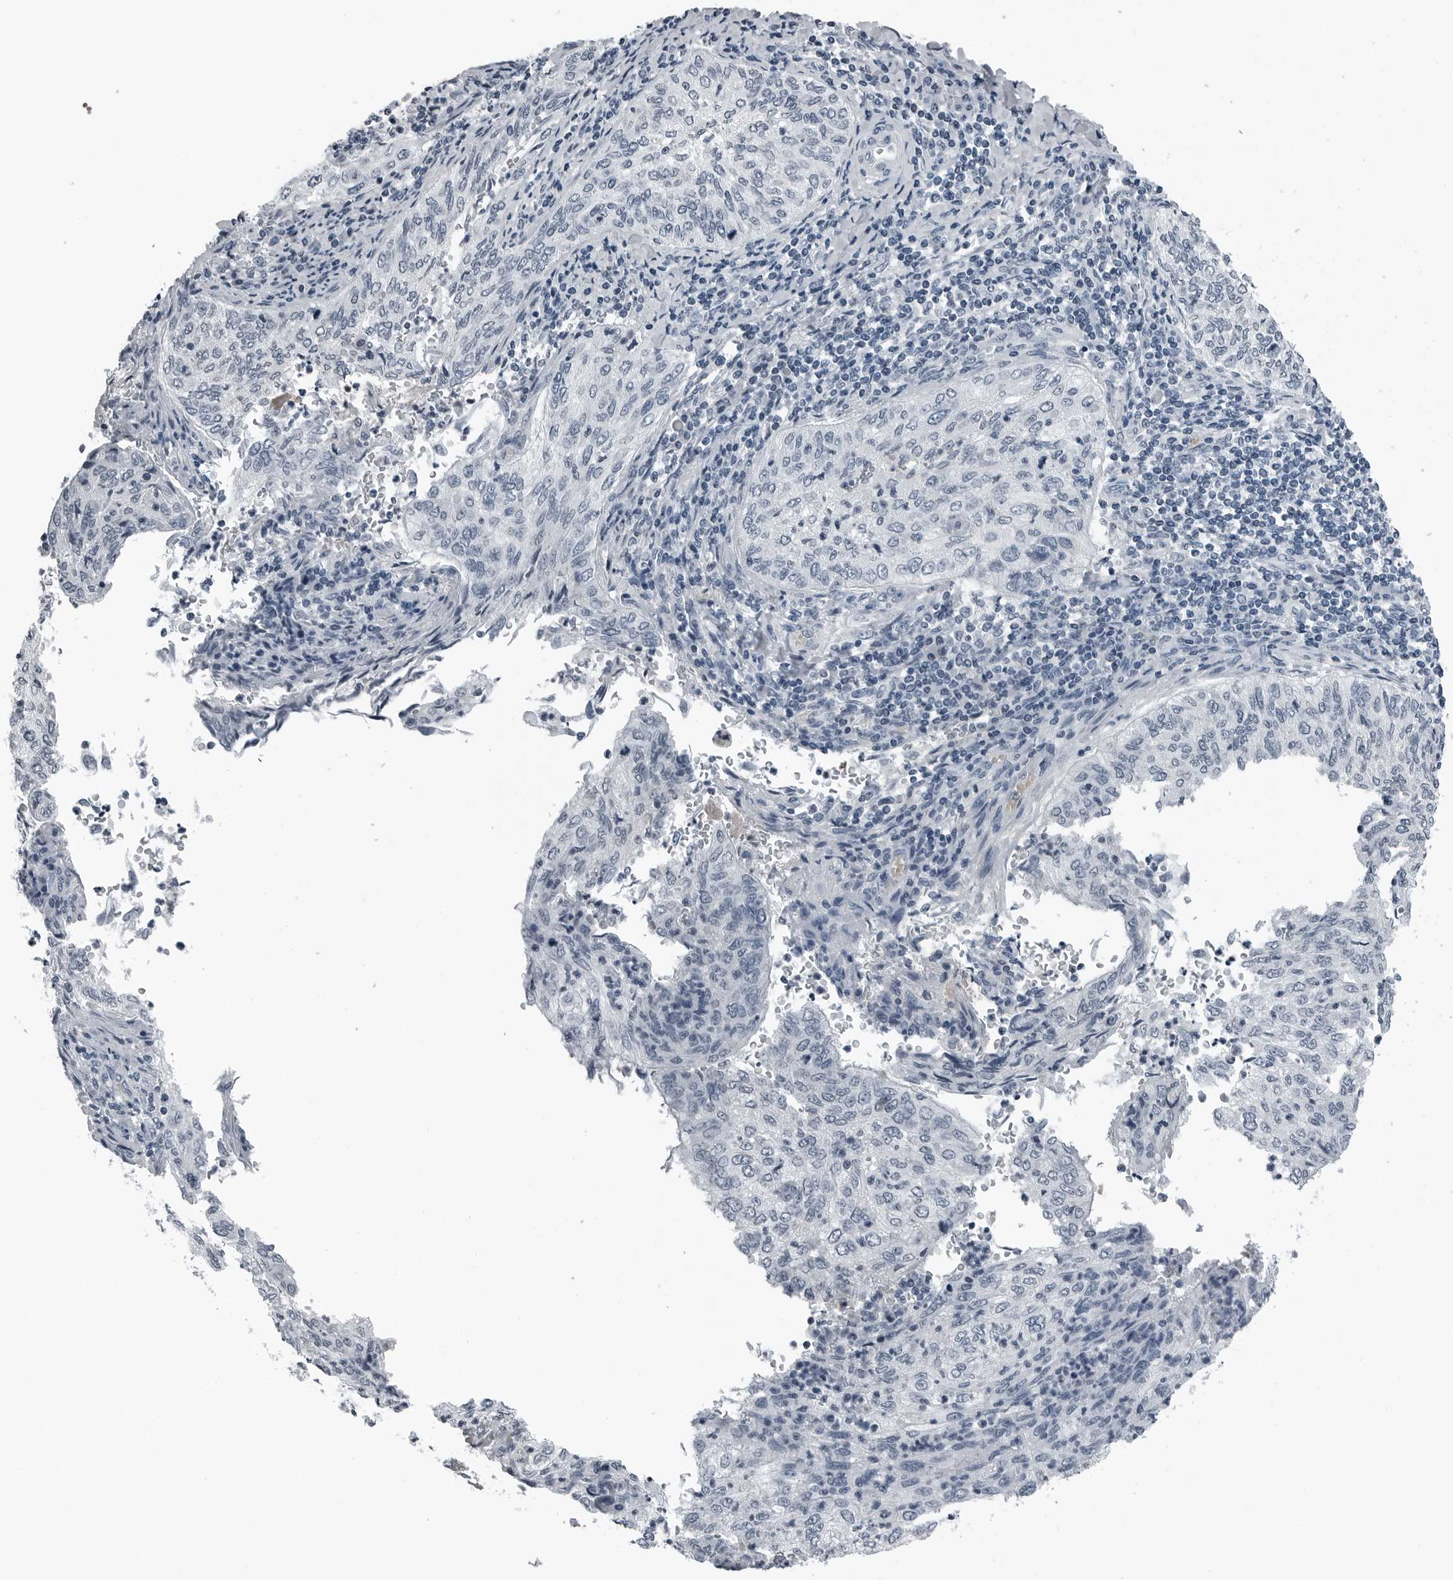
{"staining": {"intensity": "negative", "quantity": "none", "location": "none"}, "tissue": "cervical cancer", "cell_type": "Tumor cells", "image_type": "cancer", "snomed": [{"axis": "morphology", "description": "Squamous cell carcinoma, NOS"}, {"axis": "topography", "description": "Cervix"}], "caption": "The photomicrograph exhibits no staining of tumor cells in cervical cancer.", "gene": "SPINK1", "patient": {"sex": "female", "age": 30}}